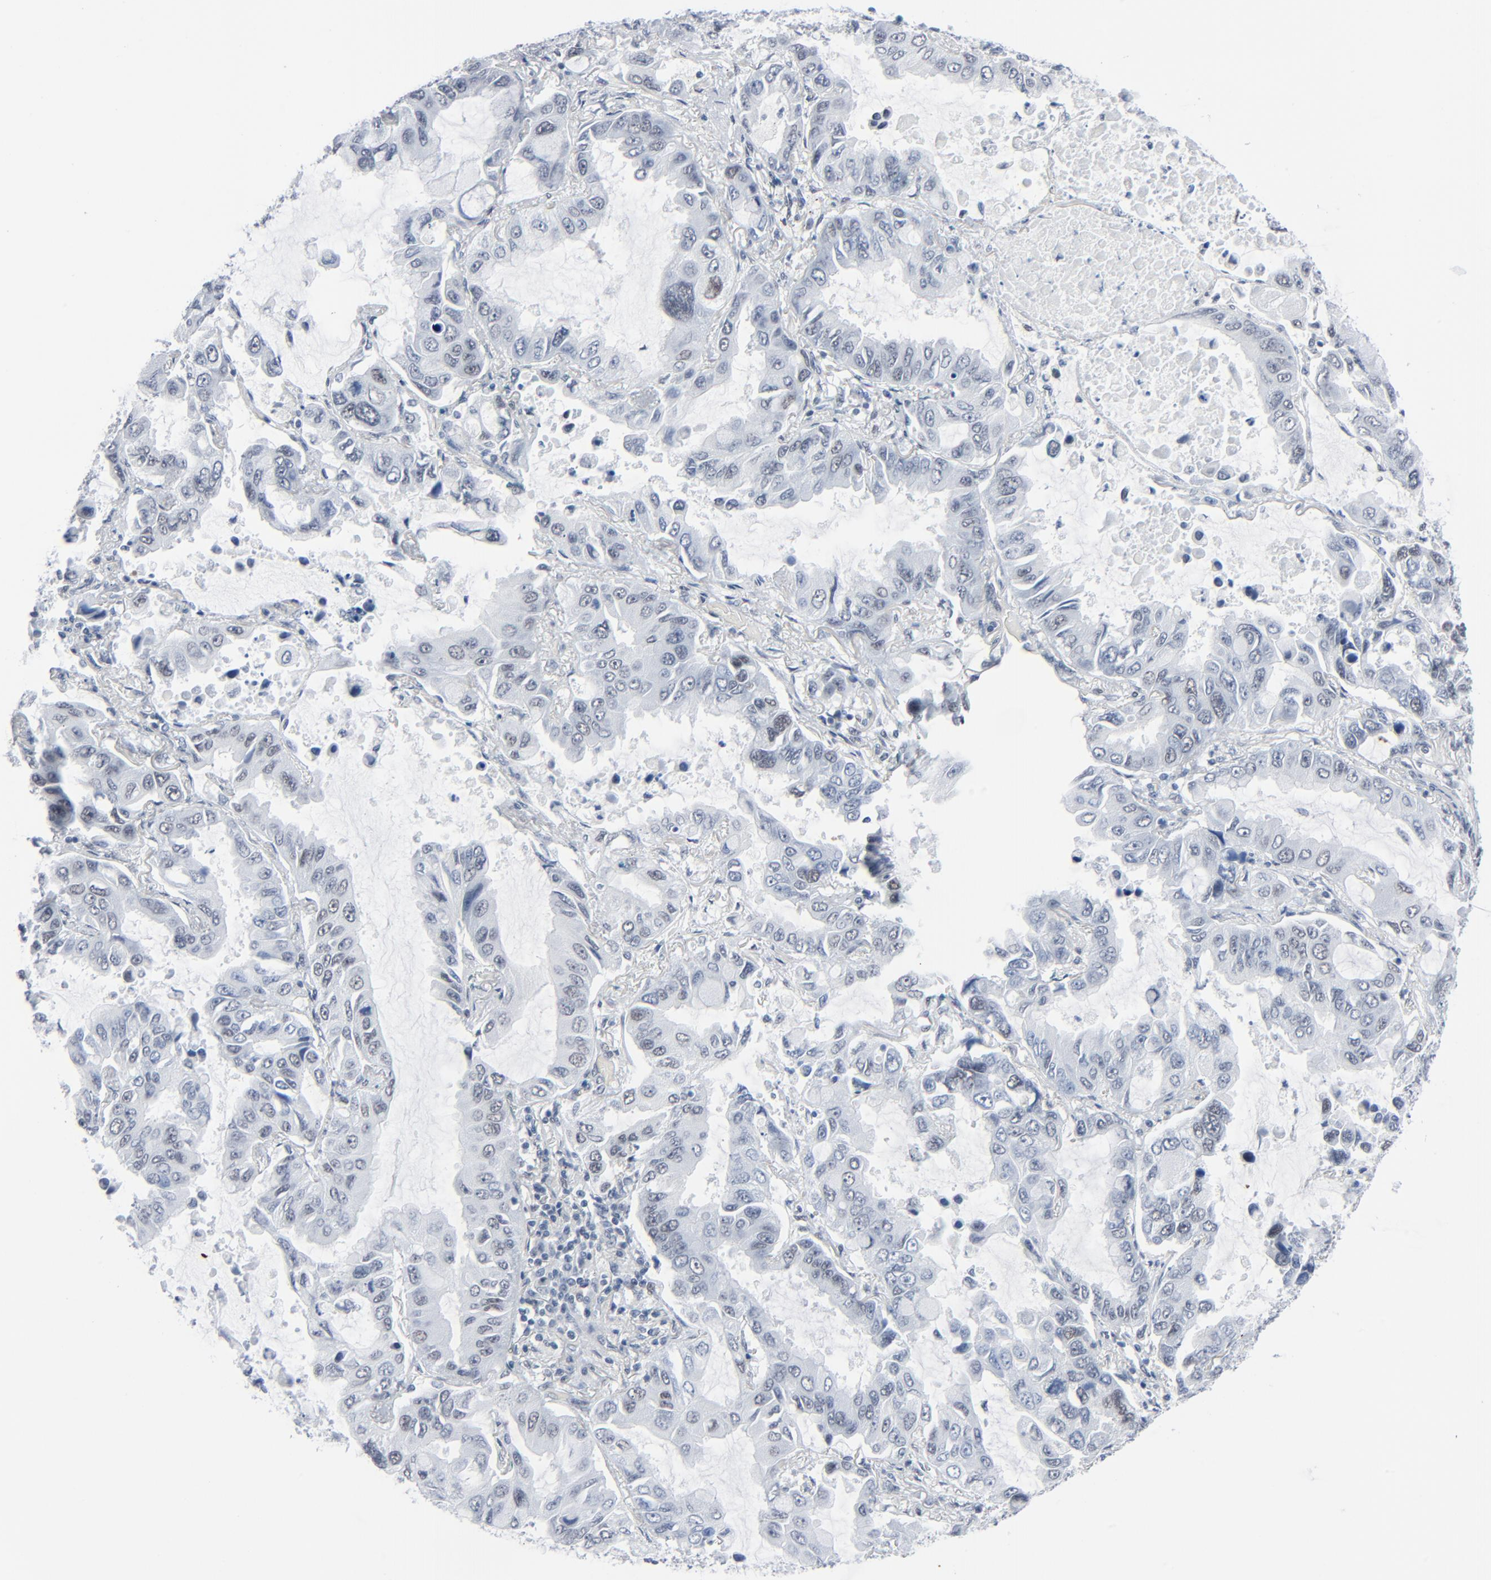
{"staining": {"intensity": "weak", "quantity": "<25%", "location": "nuclear"}, "tissue": "lung cancer", "cell_type": "Tumor cells", "image_type": "cancer", "snomed": [{"axis": "morphology", "description": "Adenocarcinoma, NOS"}, {"axis": "topography", "description": "Lung"}], "caption": "Adenocarcinoma (lung) was stained to show a protein in brown. There is no significant expression in tumor cells.", "gene": "SIRT1", "patient": {"sex": "male", "age": 64}}